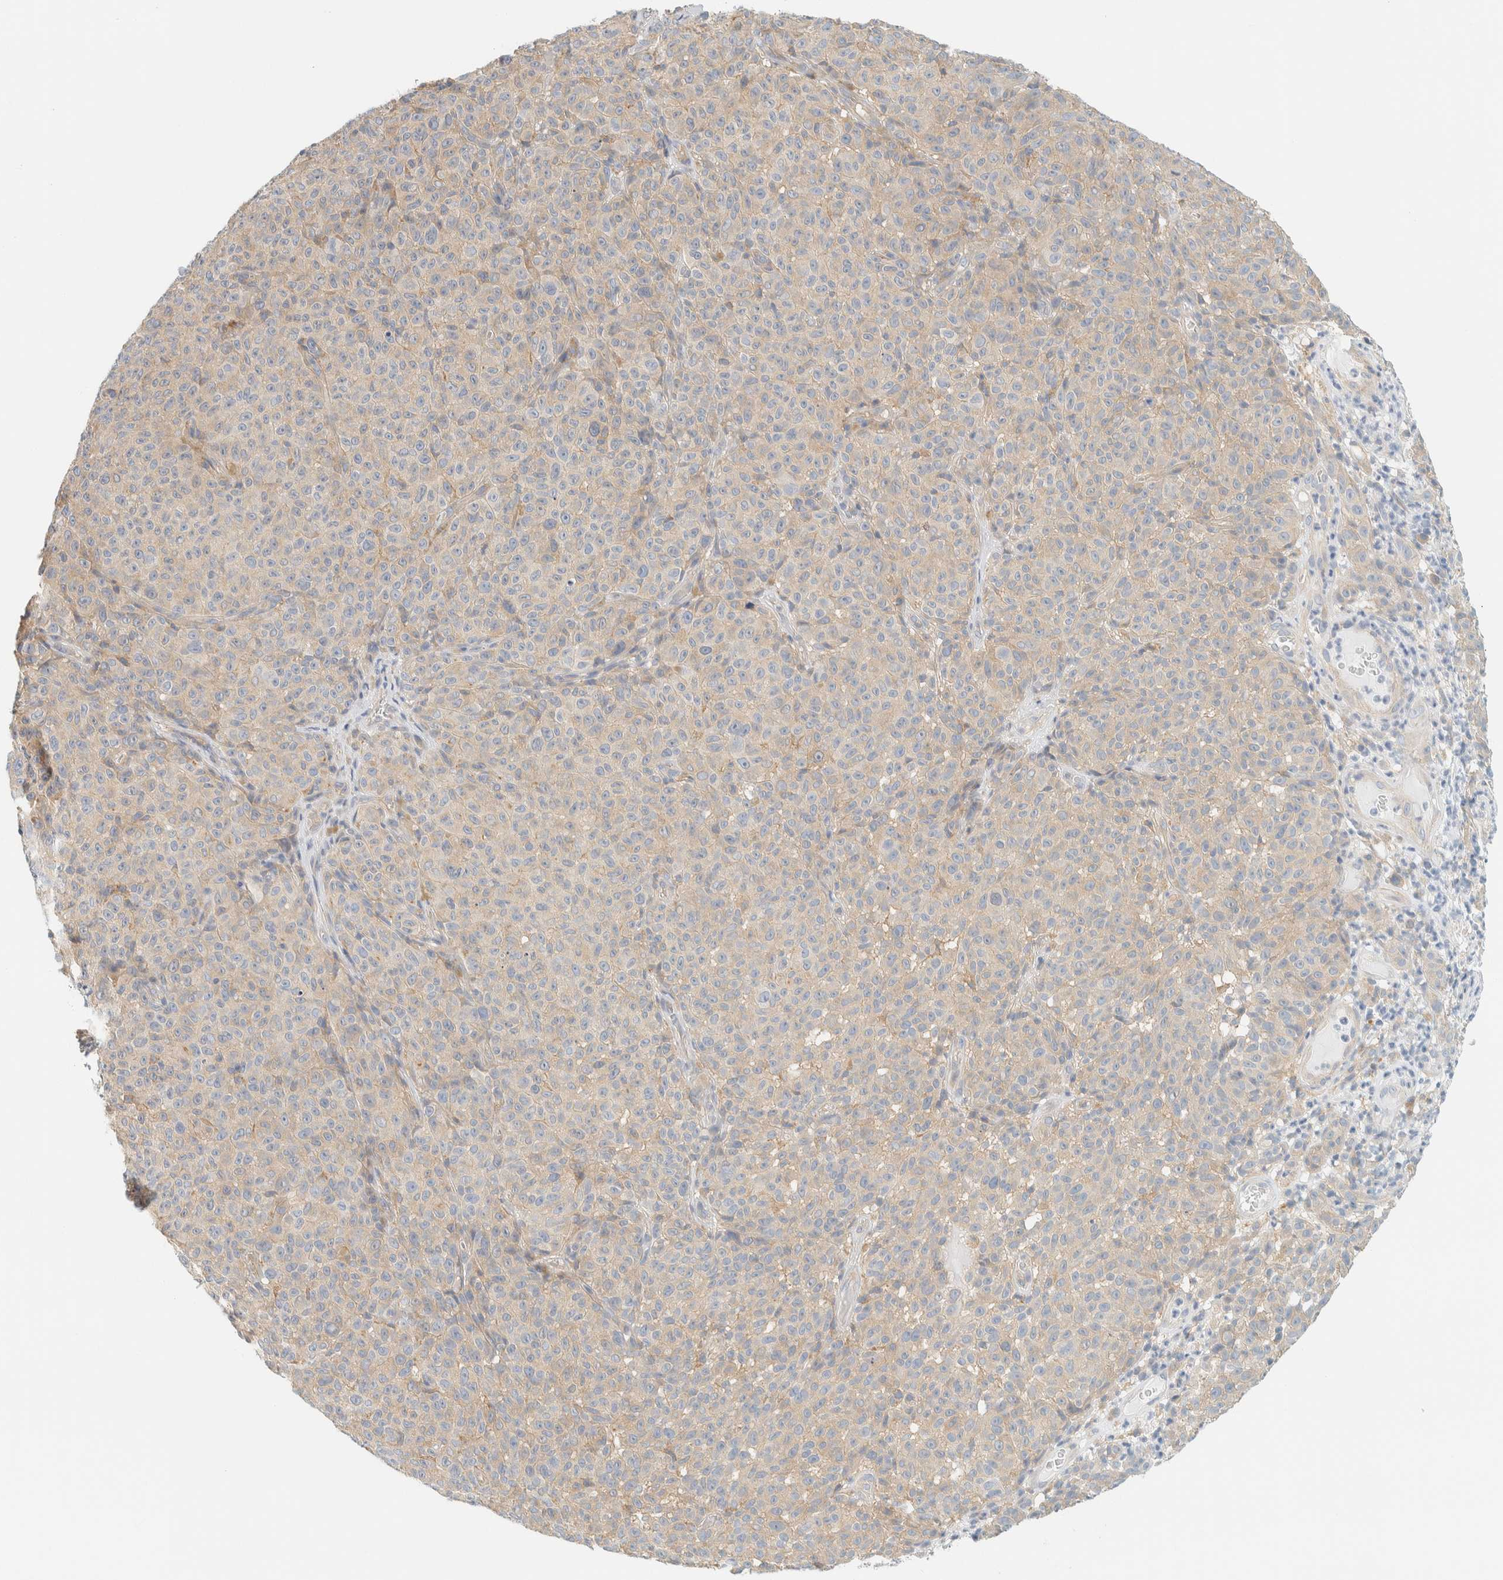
{"staining": {"intensity": "weak", "quantity": "<25%", "location": "cytoplasmic/membranous"}, "tissue": "melanoma", "cell_type": "Tumor cells", "image_type": "cancer", "snomed": [{"axis": "morphology", "description": "Malignant melanoma, NOS"}, {"axis": "topography", "description": "Skin"}], "caption": "IHC image of melanoma stained for a protein (brown), which shows no positivity in tumor cells.", "gene": "PTGES3L-AARSD1", "patient": {"sex": "female", "age": 82}}